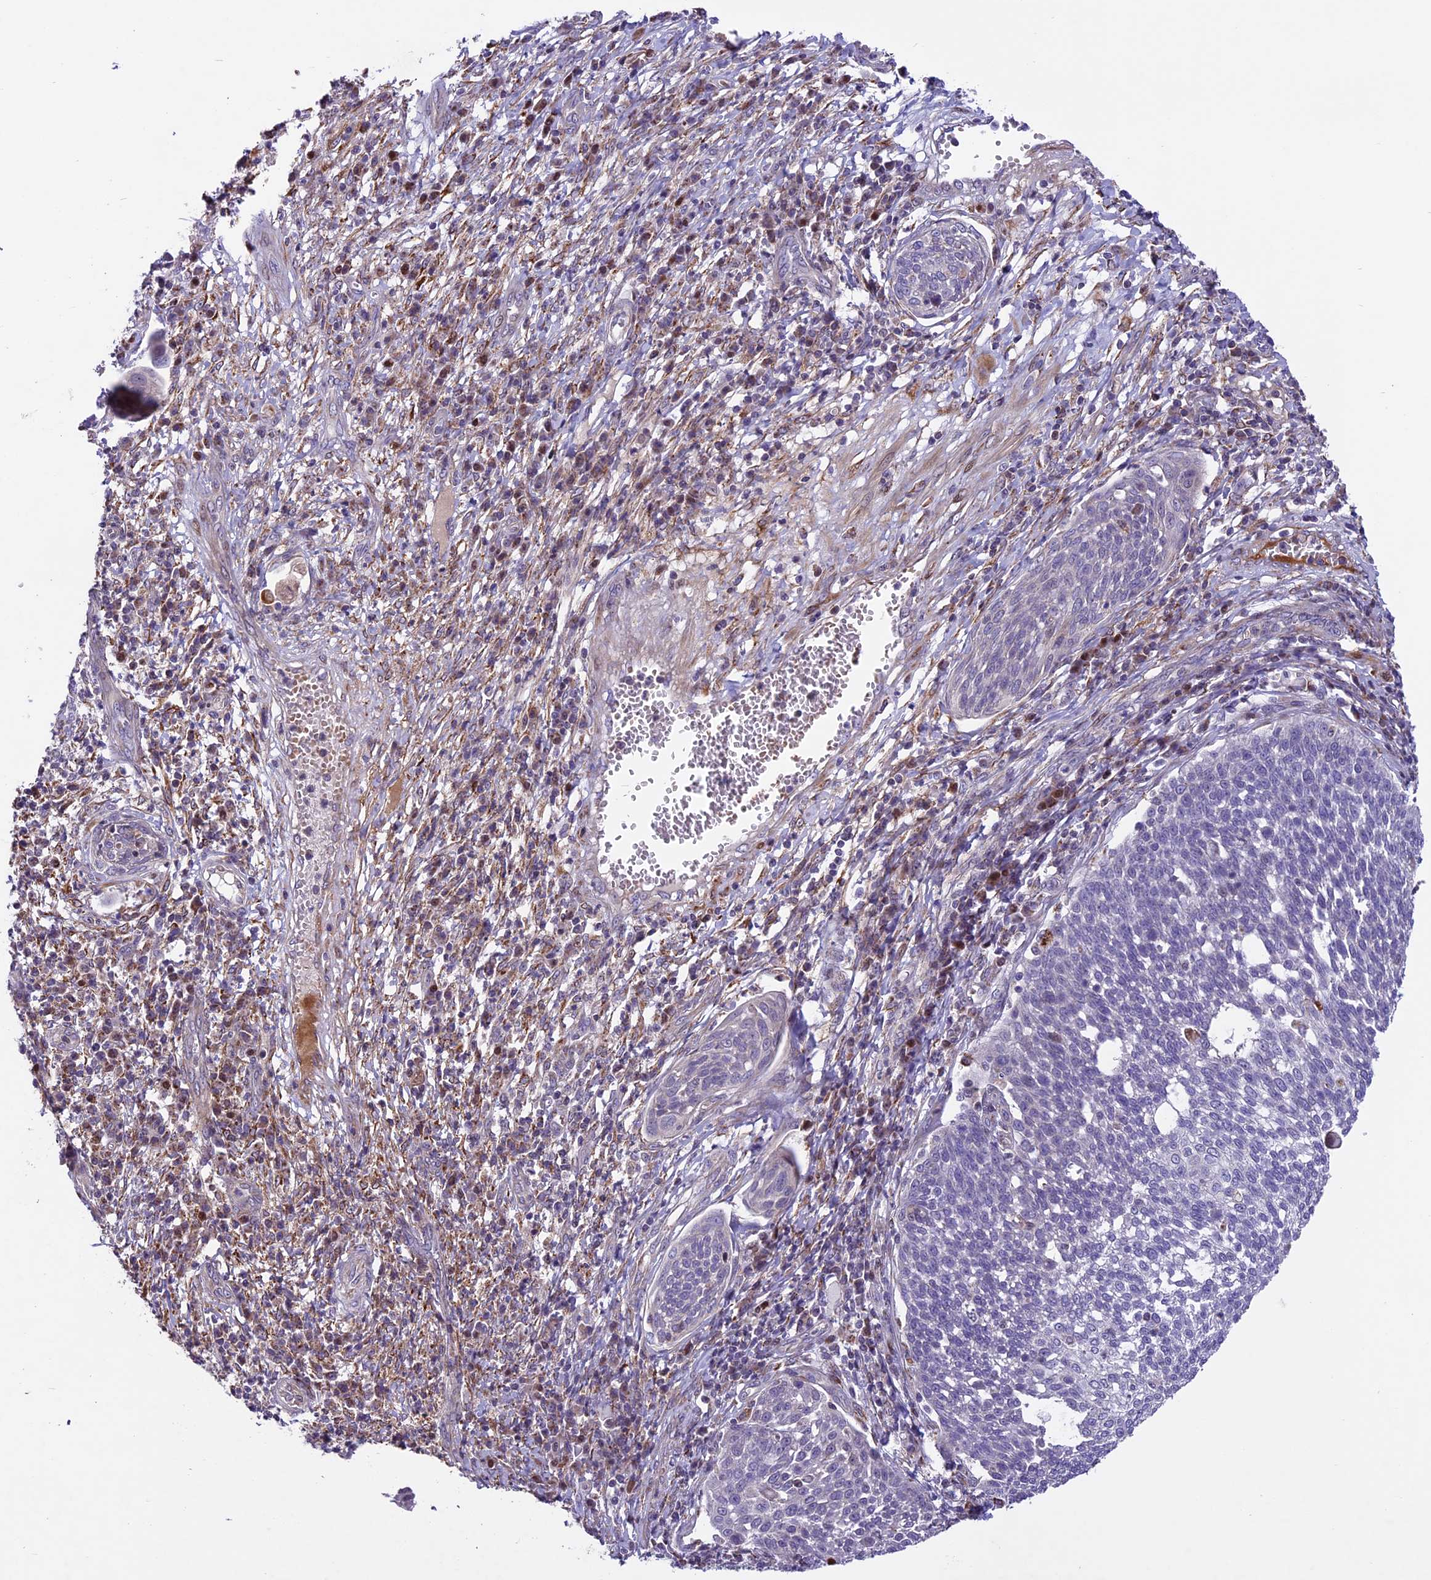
{"staining": {"intensity": "negative", "quantity": "none", "location": "none"}, "tissue": "cervical cancer", "cell_type": "Tumor cells", "image_type": "cancer", "snomed": [{"axis": "morphology", "description": "Squamous cell carcinoma, NOS"}, {"axis": "topography", "description": "Cervix"}], "caption": "IHC photomicrograph of neoplastic tissue: squamous cell carcinoma (cervical) stained with DAB shows no significant protein expression in tumor cells. (IHC, brightfield microscopy, high magnification).", "gene": "MIEF2", "patient": {"sex": "female", "age": 34}}